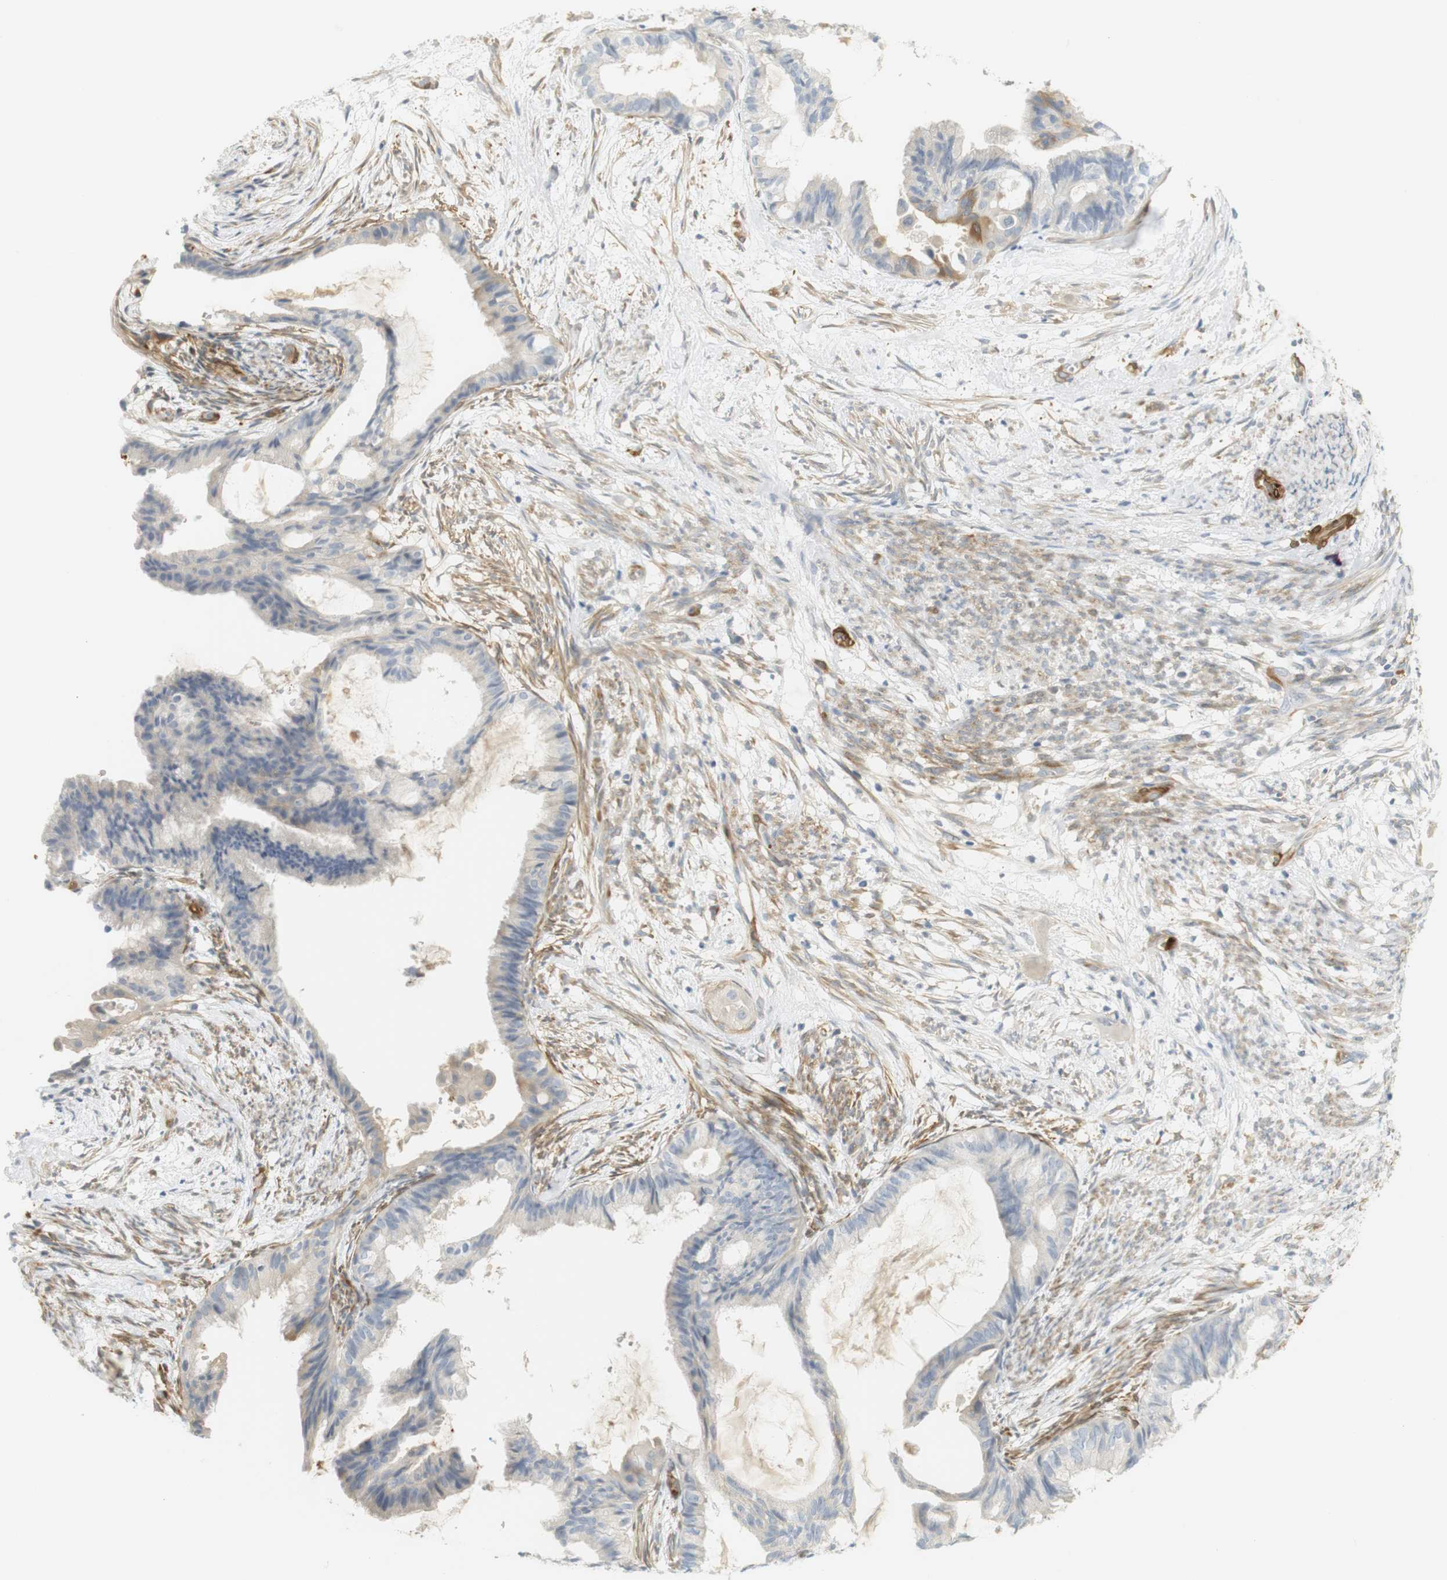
{"staining": {"intensity": "moderate", "quantity": "<25%", "location": "cytoplasmic/membranous"}, "tissue": "cervical cancer", "cell_type": "Tumor cells", "image_type": "cancer", "snomed": [{"axis": "morphology", "description": "Normal tissue, NOS"}, {"axis": "morphology", "description": "Adenocarcinoma, NOS"}, {"axis": "topography", "description": "Cervix"}, {"axis": "topography", "description": "Endometrium"}], "caption": "The photomicrograph shows staining of cervical cancer, revealing moderate cytoplasmic/membranous protein expression (brown color) within tumor cells.", "gene": "PDE3A", "patient": {"sex": "female", "age": 86}}